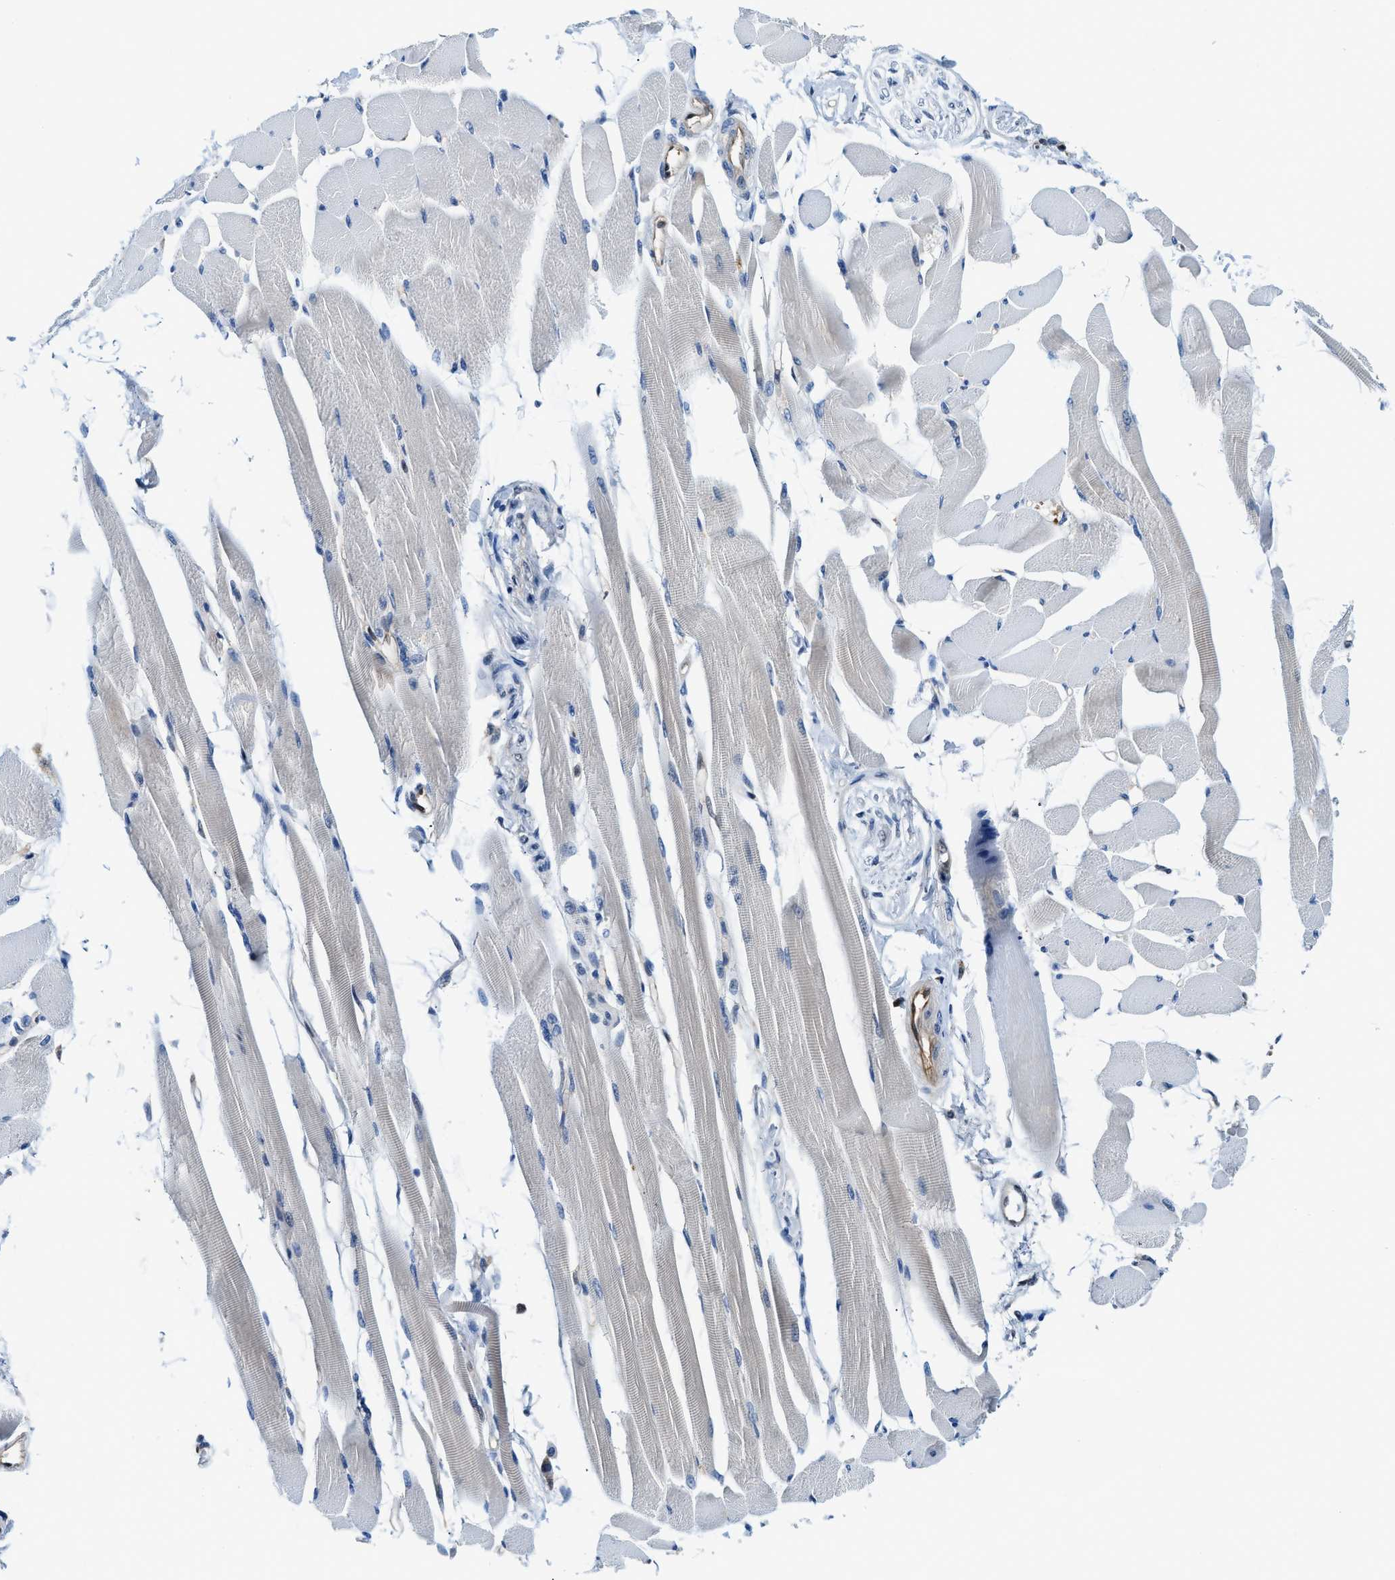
{"staining": {"intensity": "negative", "quantity": "none", "location": "none"}, "tissue": "skeletal muscle", "cell_type": "Myocytes", "image_type": "normal", "snomed": [{"axis": "morphology", "description": "Normal tissue, NOS"}, {"axis": "topography", "description": "Skeletal muscle"}, {"axis": "topography", "description": "Peripheral nerve tissue"}], "caption": "The immunohistochemistry histopathology image has no significant expression in myocytes of skeletal muscle.", "gene": "LTA4H", "patient": {"sex": "female", "age": 84}}